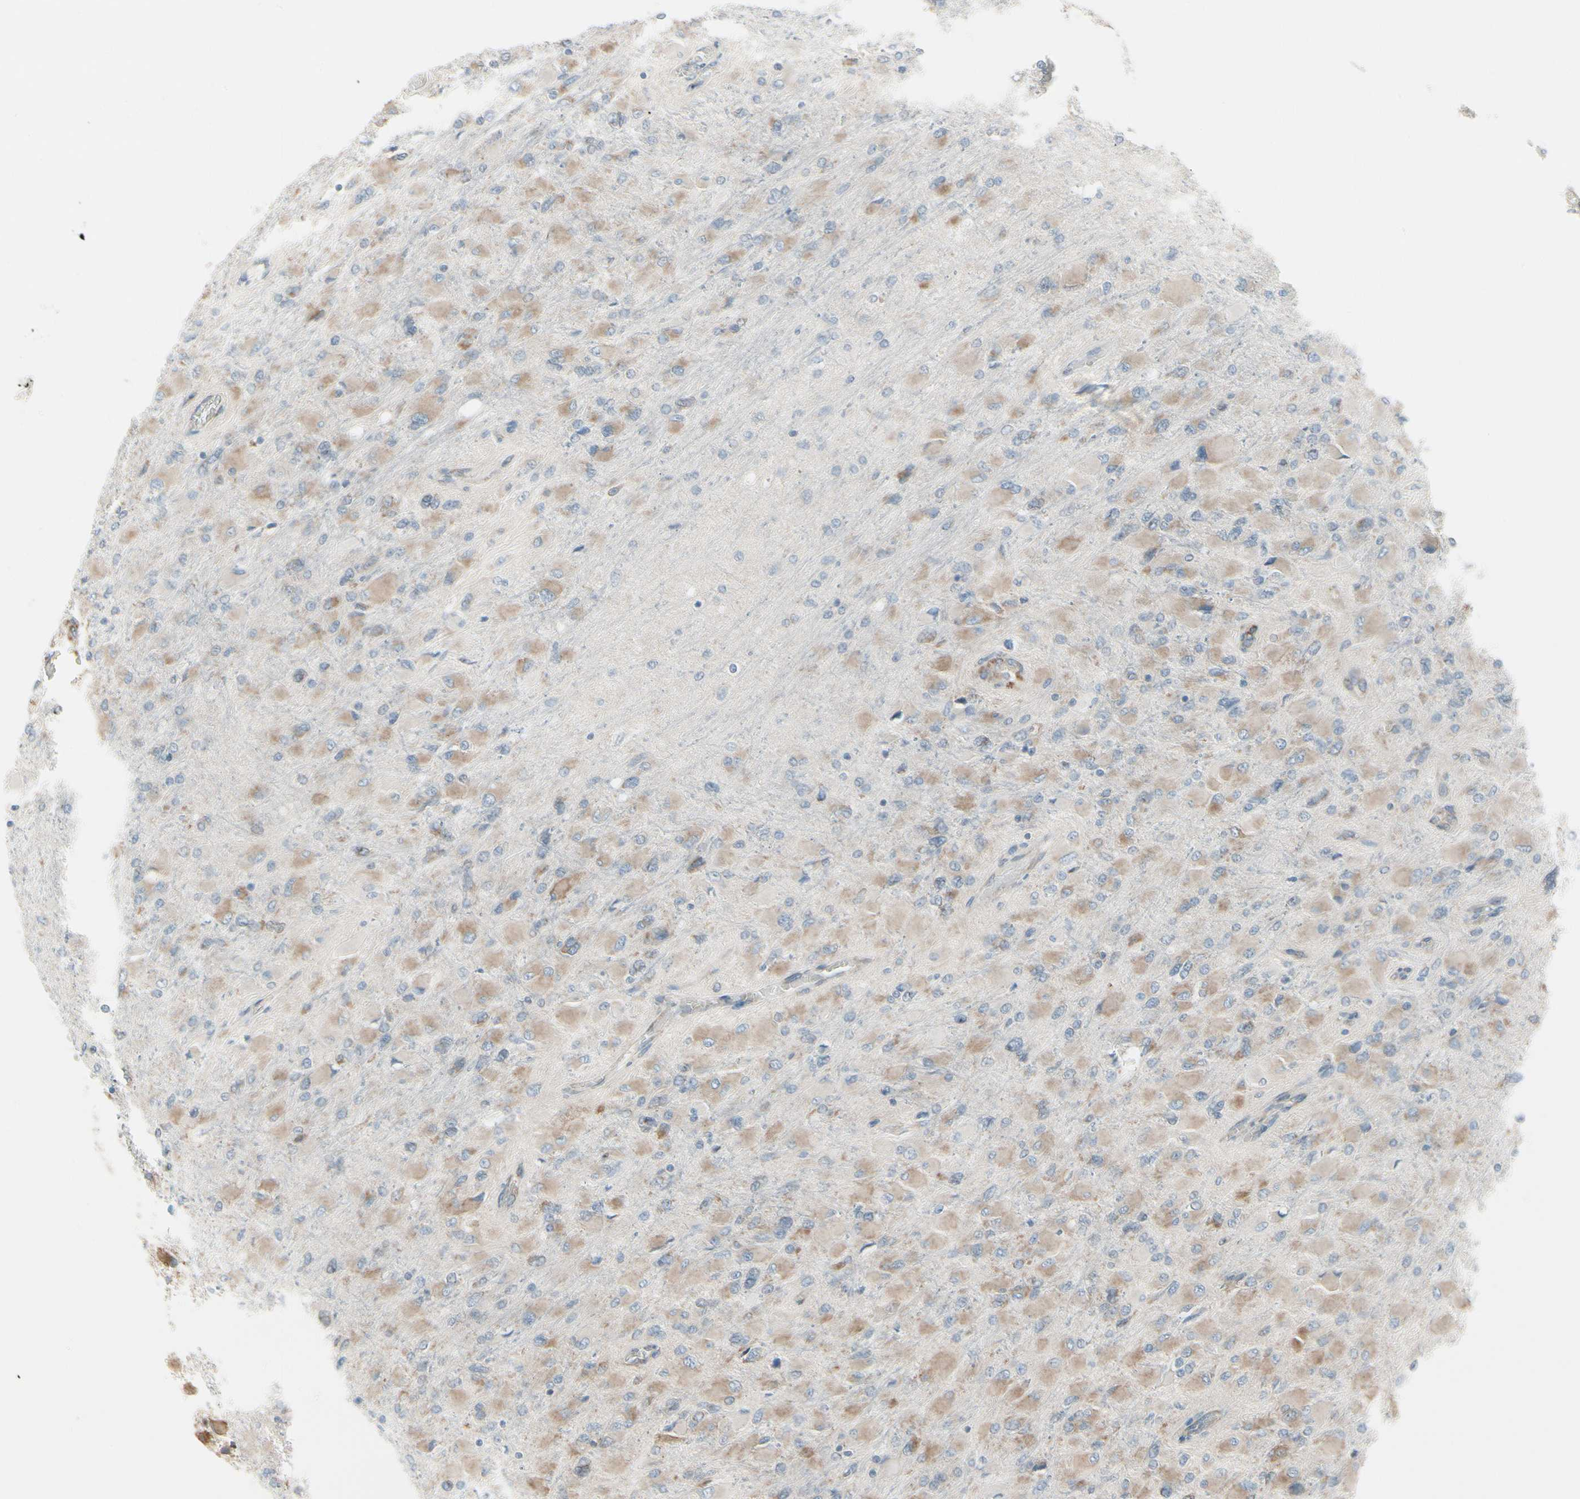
{"staining": {"intensity": "weak", "quantity": ">75%", "location": "cytoplasmic/membranous"}, "tissue": "glioma", "cell_type": "Tumor cells", "image_type": "cancer", "snomed": [{"axis": "morphology", "description": "Glioma, malignant, High grade"}, {"axis": "topography", "description": "Cerebral cortex"}], "caption": "Protein expression analysis of malignant glioma (high-grade) shows weak cytoplasmic/membranous positivity in about >75% of tumor cells.", "gene": "FNDC3A", "patient": {"sex": "female", "age": 36}}